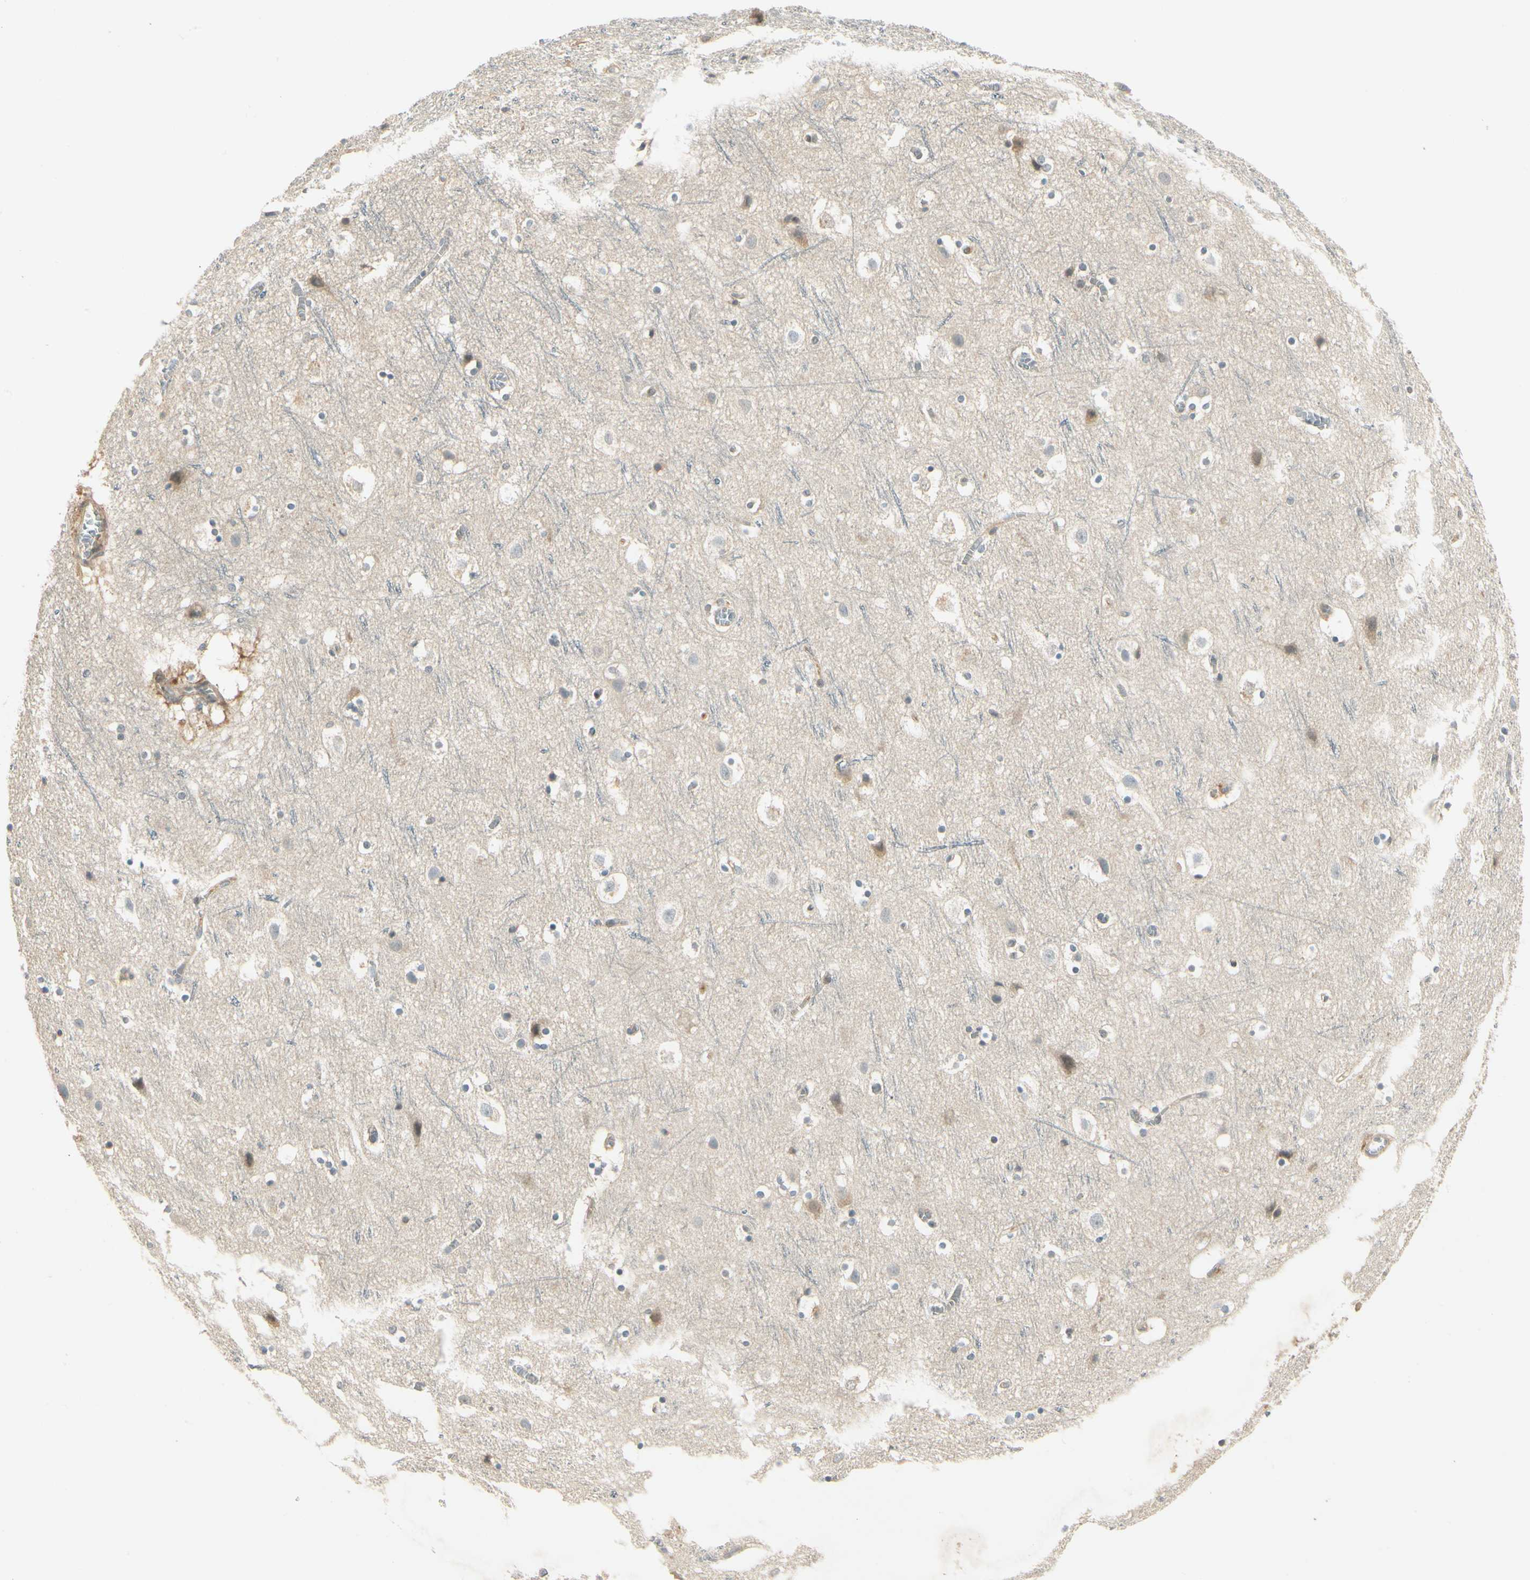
{"staining": {"intensity": "weak", "quantity": ">75%", "location": "cytoplasmic/membranous"}, "tissue": "cerebral cortex", "cell_type": "Endothelial cells", "image_type": "normal", "snomed": [{"axis": "morphology", "description": "Normal tissue, NOS"}, {"axis": "topography", "description": "Cerebral cortex"}], "caption": "The photomicrograph reveals immunohistochemical staining of unremarkable cerebral cortex. There is weak cytoplasmic/membranous positivity is seen in approximately >75% of endothelial cells. (brown staining indicates protein expression, while blue staining denotes nuclei).", "gene": "EPHB3", "patient": {"sex": "male", "age": 45}}